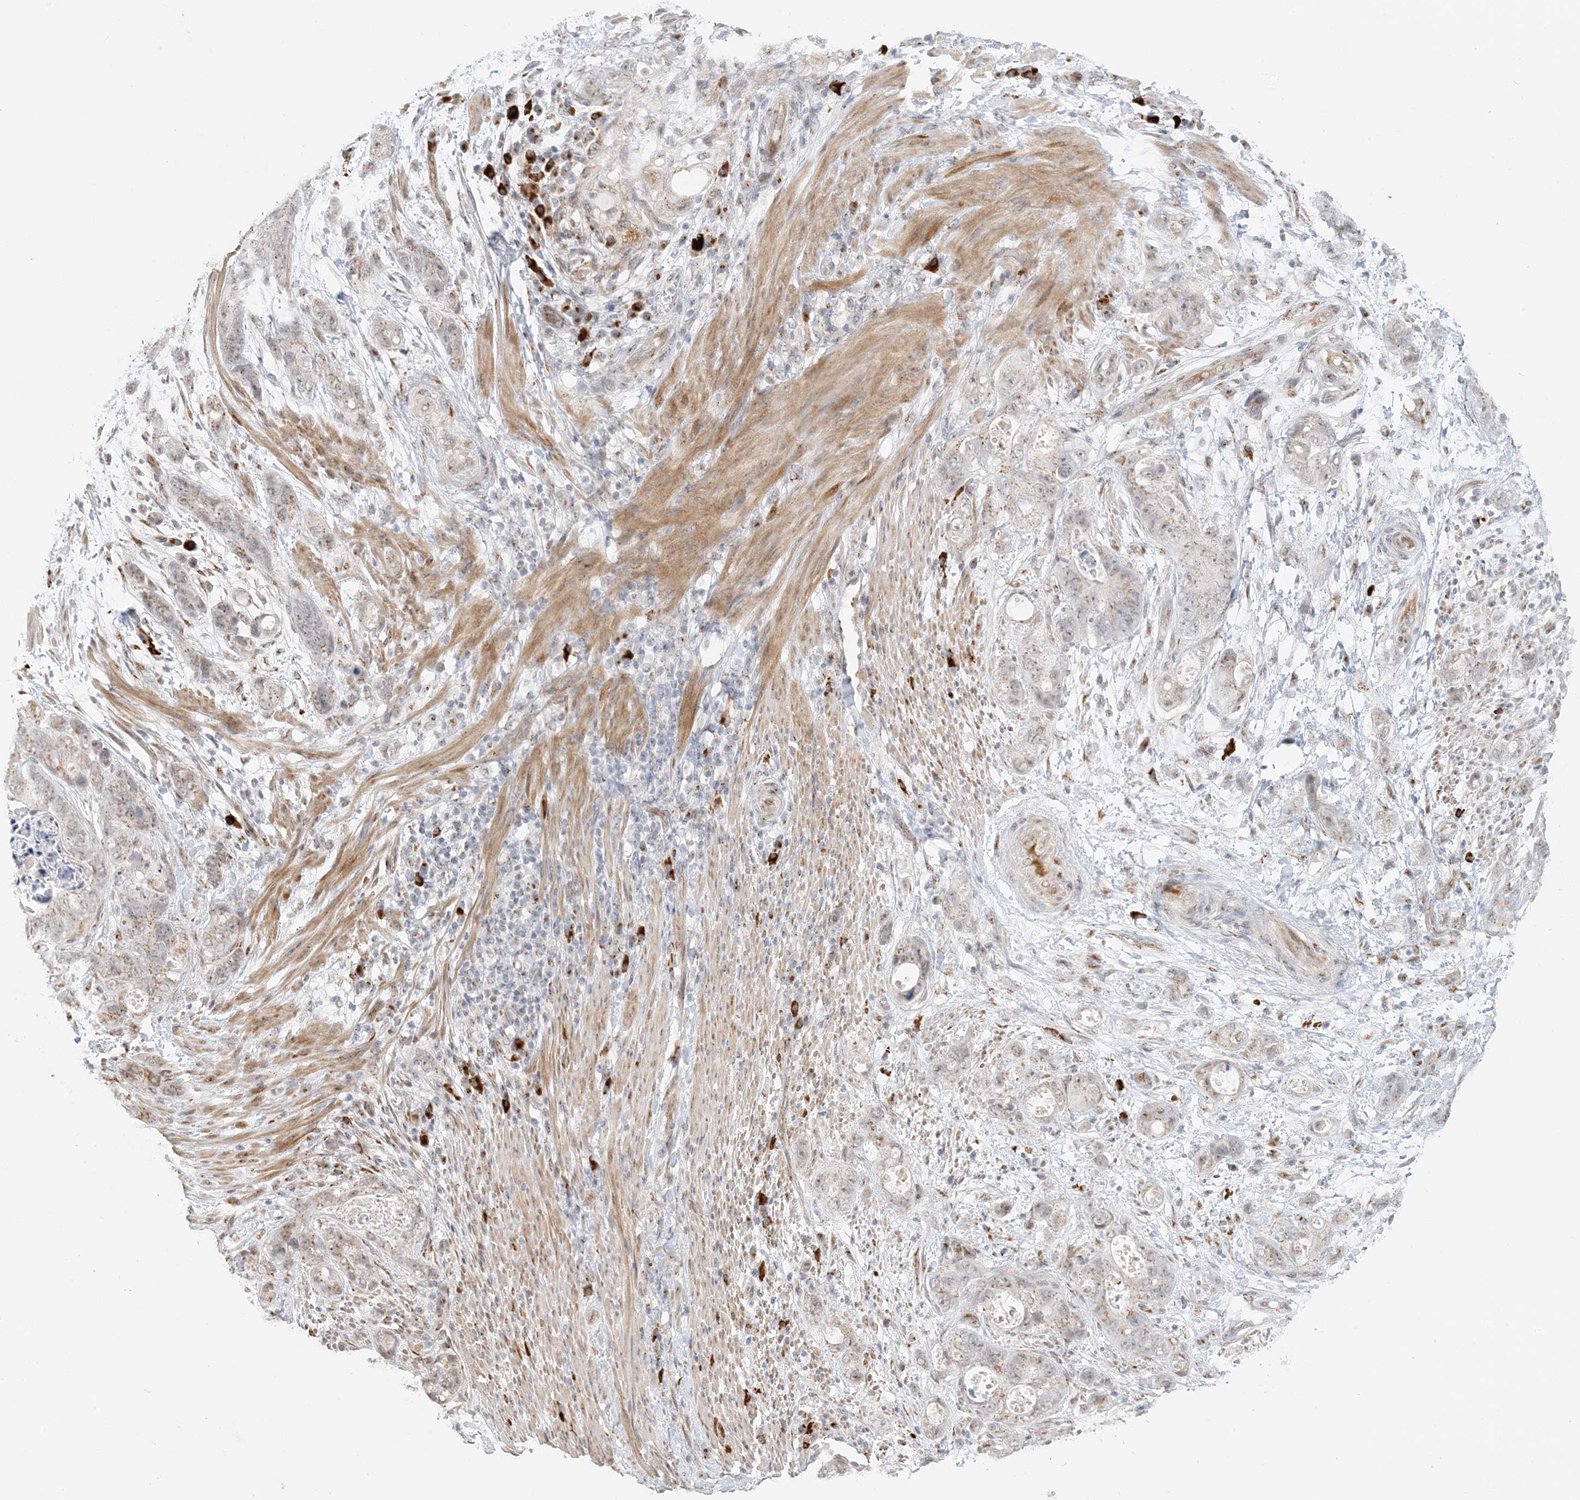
{"staining": {"intensity": "weak", "quantity": "<25%", "location": "cytoplasmic/membranous"}, "tissue": "stomach cancer", "cell_type": "Tumor cells", "image_type": "cancer", "snomed": [{"axis": "morphology", "description": "Adenocarcinoma, NOS"}, {"axis": "topography", "description": "Stomach"}], "caption": "Immunohistochemistry of human stomach cancer (adenocarcinoma) displays no expression in tumor cells.", "gene": "ZCCHC4", "patient": {"sex": "female", "age": 89}}